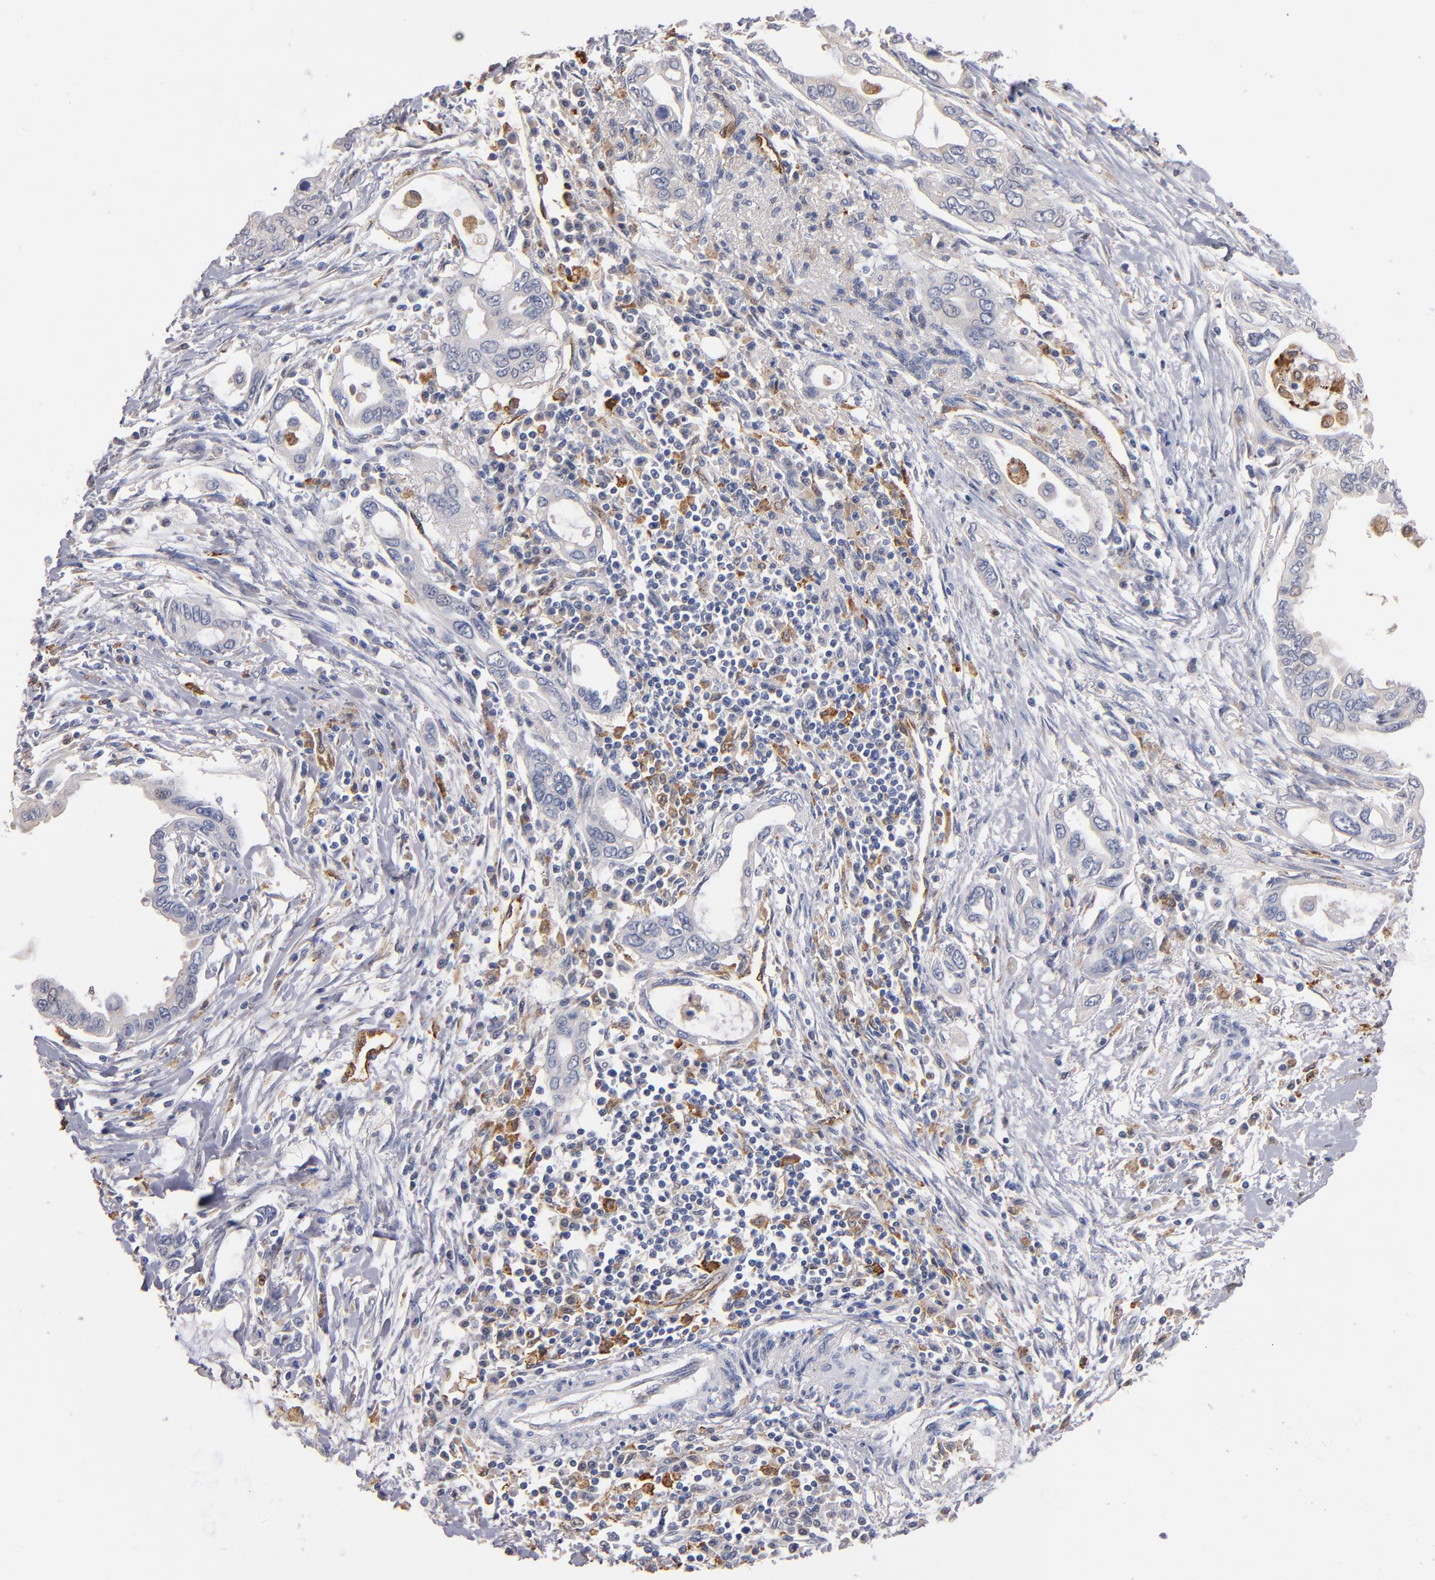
{"staining": {"intensity": "negative", "quantity": "none", "location": "none"}, "tissue": "pancreatic cancer", "cell_type": "Tumor cells", "image_type": "cancer", "snomed": [{"axis": "morphology", "description": "Adenocarcinoma, NOS"}, {"axis": "topography", "description": "Pancreas"}], "caption": "Immunohistochemical staining of pancreatic adenocarcinoma reveals no significant staining in tumor cells.", "gene": "SELP", "patient": {"sex": "female", "age": 57}}